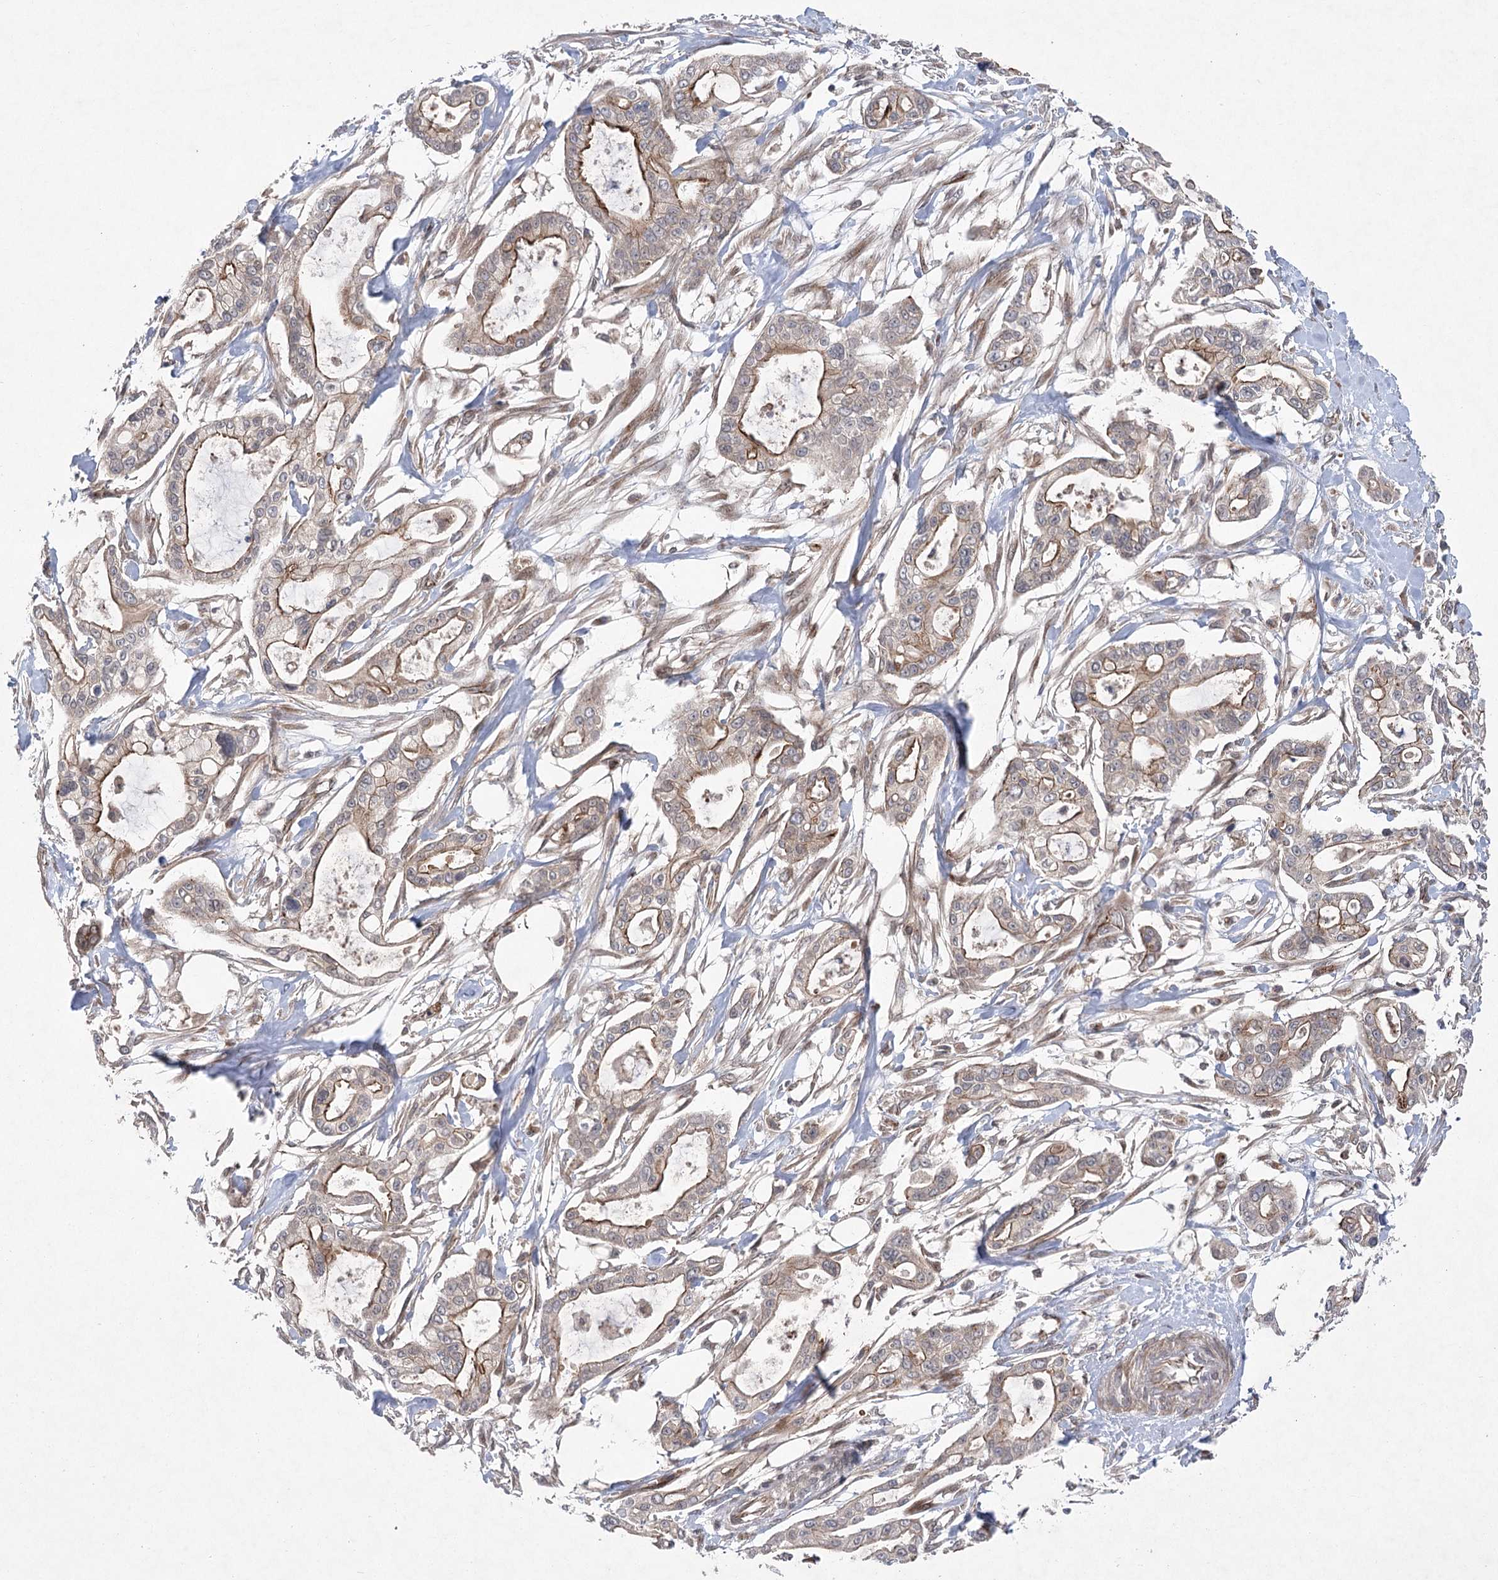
{"staining": {"intensity": "moderate", "quantity": "25%-75%", "location": "cytoplasmic/membranous"}, "tissue": "pancreatic cancer", "cell_type": "Tumor cells", "image_type": "cancer", "snomed": [{"axis": "morphology", "description": "Adenocarcinoma, NOS"}, {"axis": "topography", "description": "Pancreas"}], "caption": "Immunohistochemical staining of pancreatic cancer (adenocarcinoma) shows medium levels of moderate cytoplasmic/membranous staining in about 25%-75% of tumor cells.", "gene": "METTL24", "patient": {"sex": "male", "age": 68}}